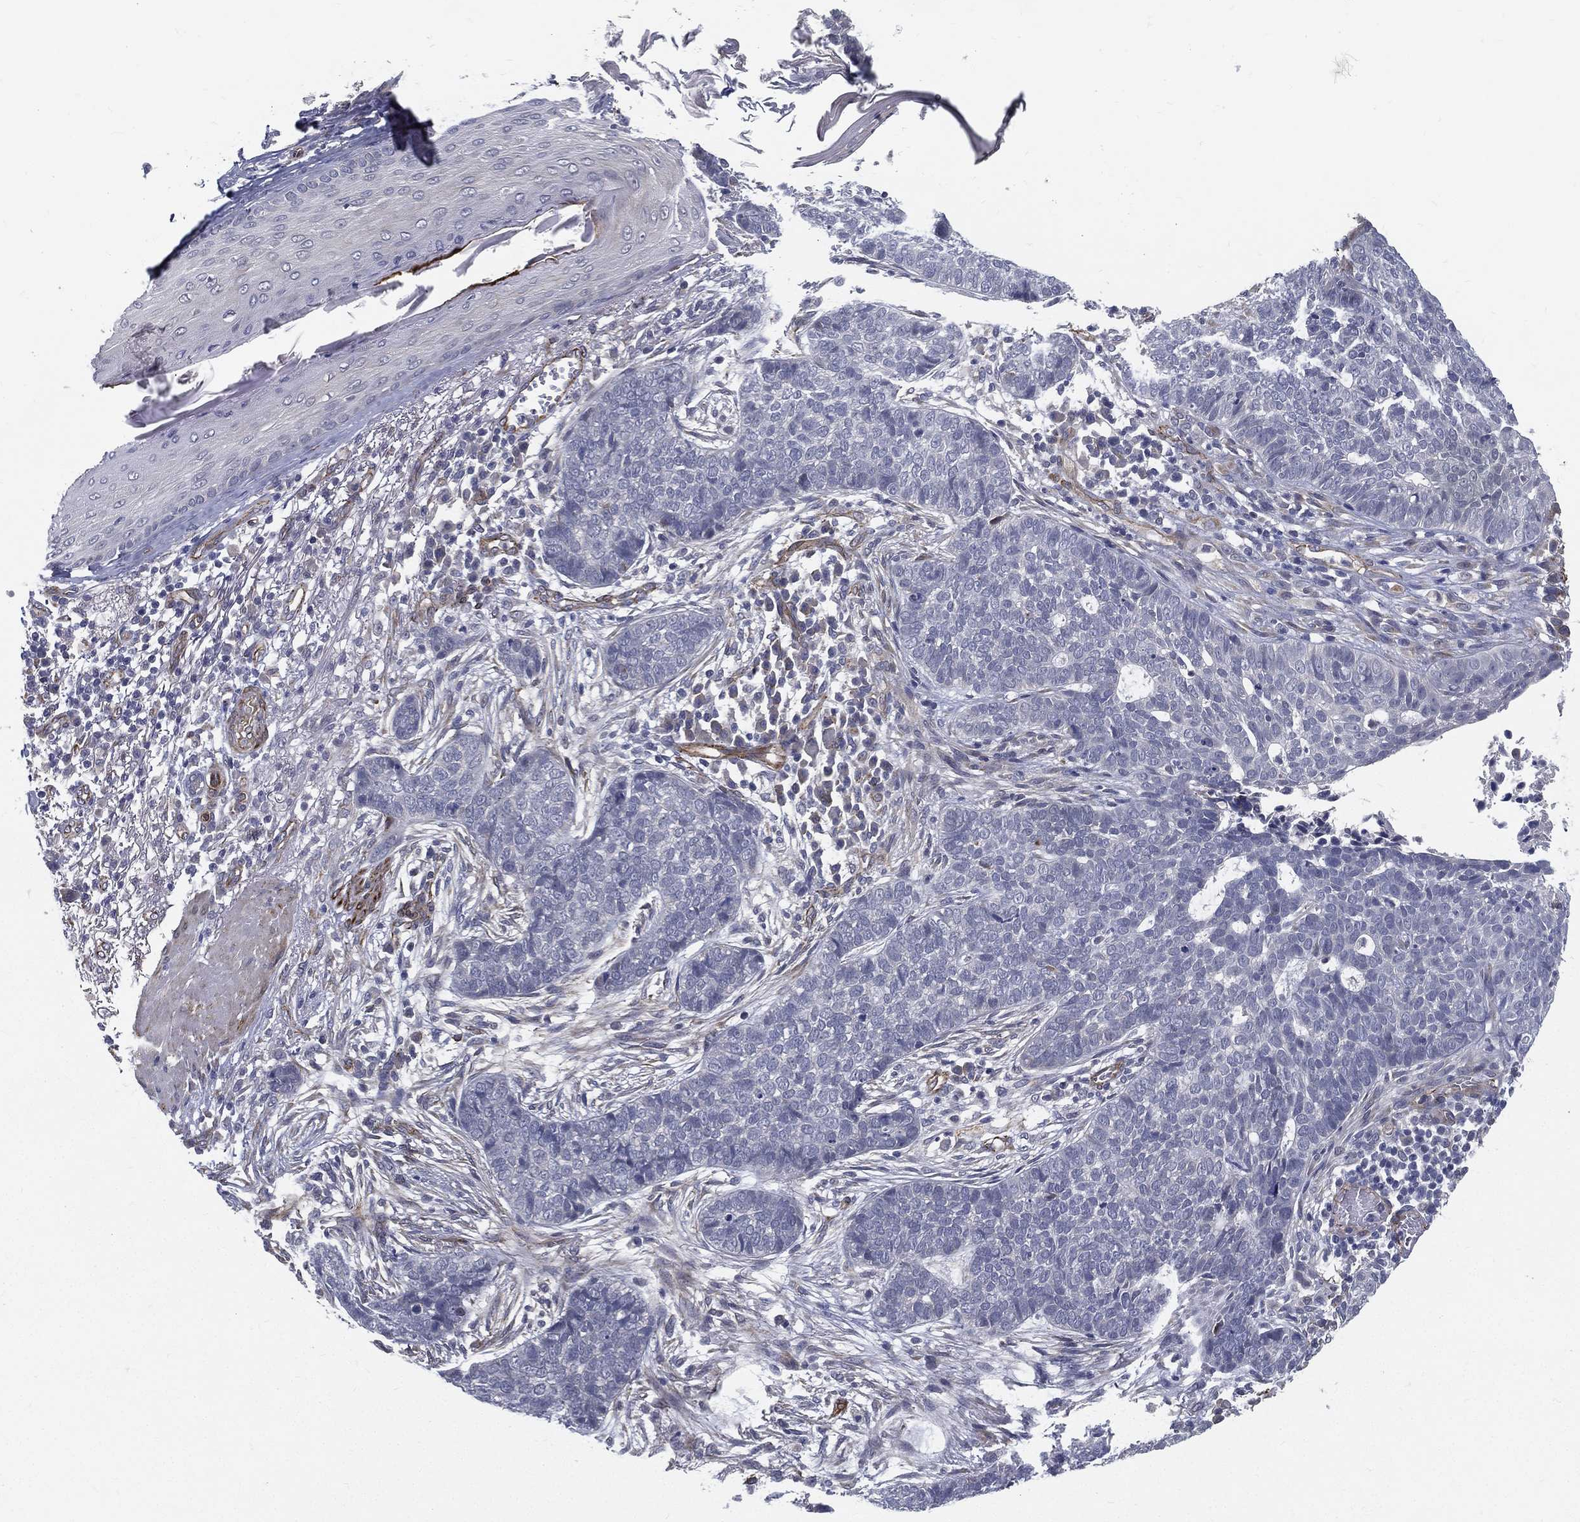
{"staining": {"intensity": "negative", "quantity": "none", "location": "none"}, "tissue": "skin cancer", "cell_type": "Tumor cells", "image_type": "cancer", "snomed": [{"axis": "morphology", "description": "Squamous cell carcinoma, NOS"}, {"axis": "topography", "description": "Skin"}], "caption": "Tumor cells show no significant expression in skin cancer (squamous cell carcinoma). Nuclei are stained in blue.", "gene": "LRRC56", "patient": {"sex": "male", "age": 88}}